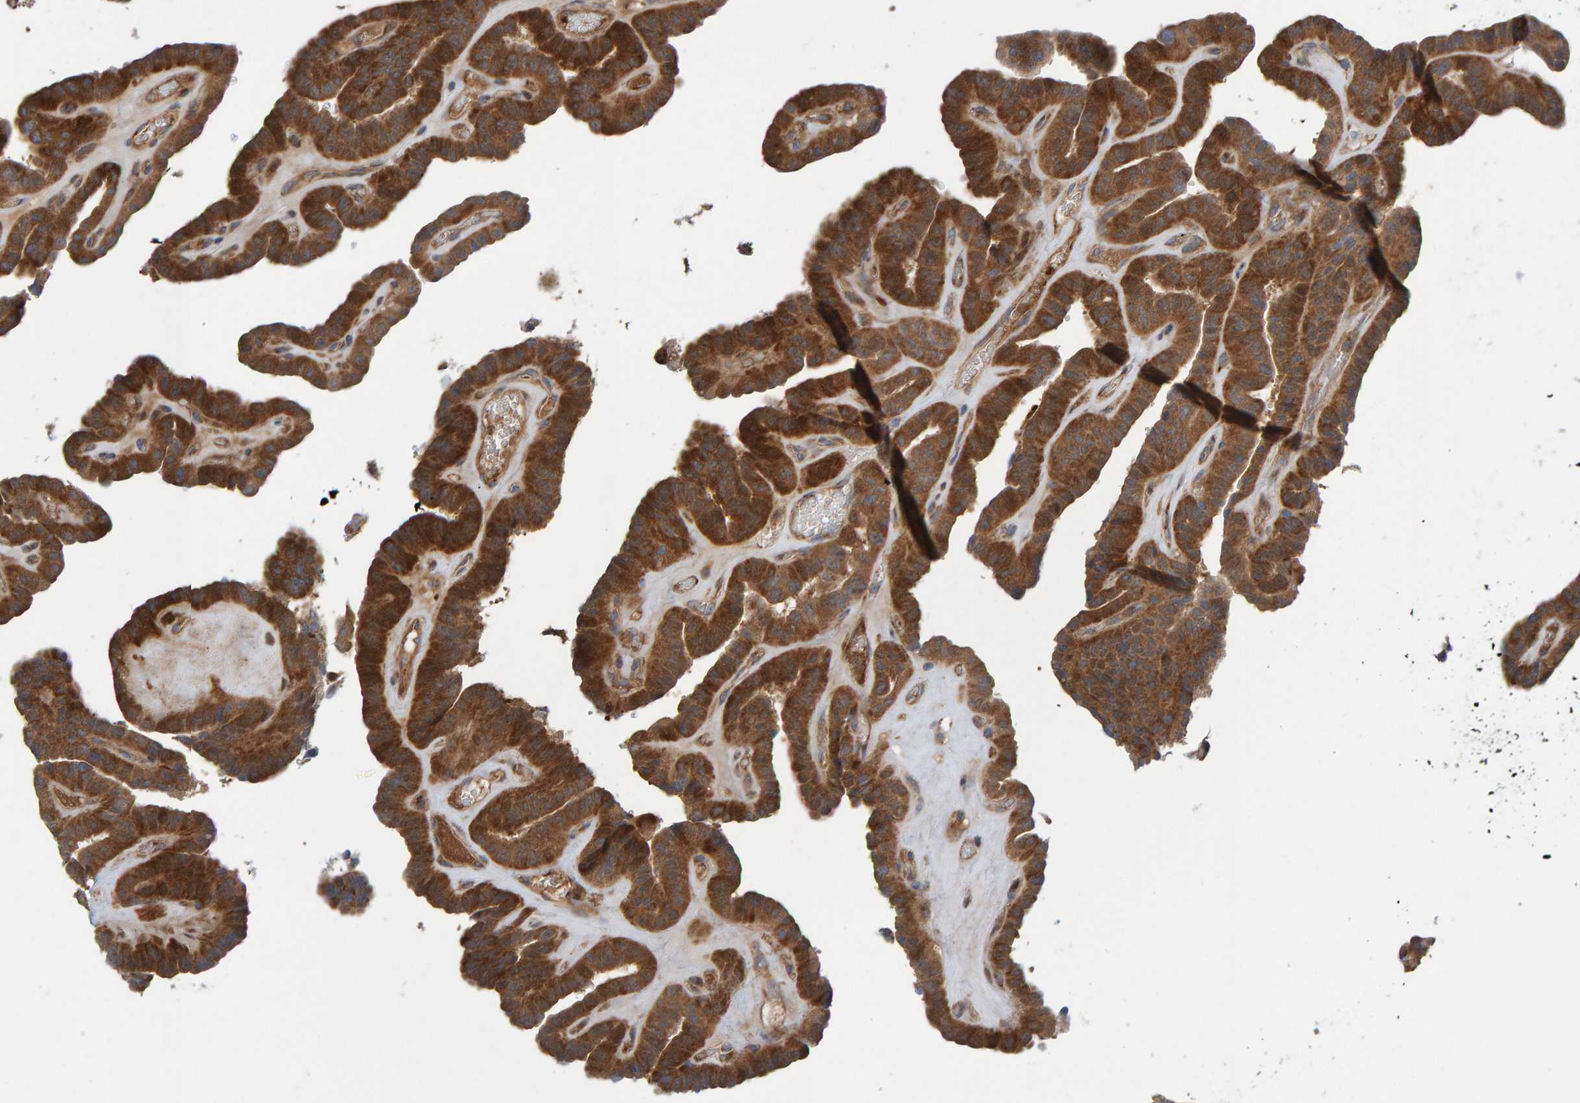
{"staining": {"intensity": "strong", "quantity": ">75%", "location": "cytoplasmic/membranous"}, "tissue": "thyroid cancer", "cell_type": "Tumor cells", "image_type": "cancer", "snomed": [{"axis": "morphology", "description": "Papillary adenocarcinoma, NOS"}, {"axis": "topography", "description": "Thyroid gland"}], "caption": "About >75% of tumor cells in human thyroid papillary adenocarcinoma display strong cytoplasmic/membranous protein staining as visualized by brown immunohistochemical staining.", "gene": "KIAA0753", "patient": {"sex": "male", "age": 77}}